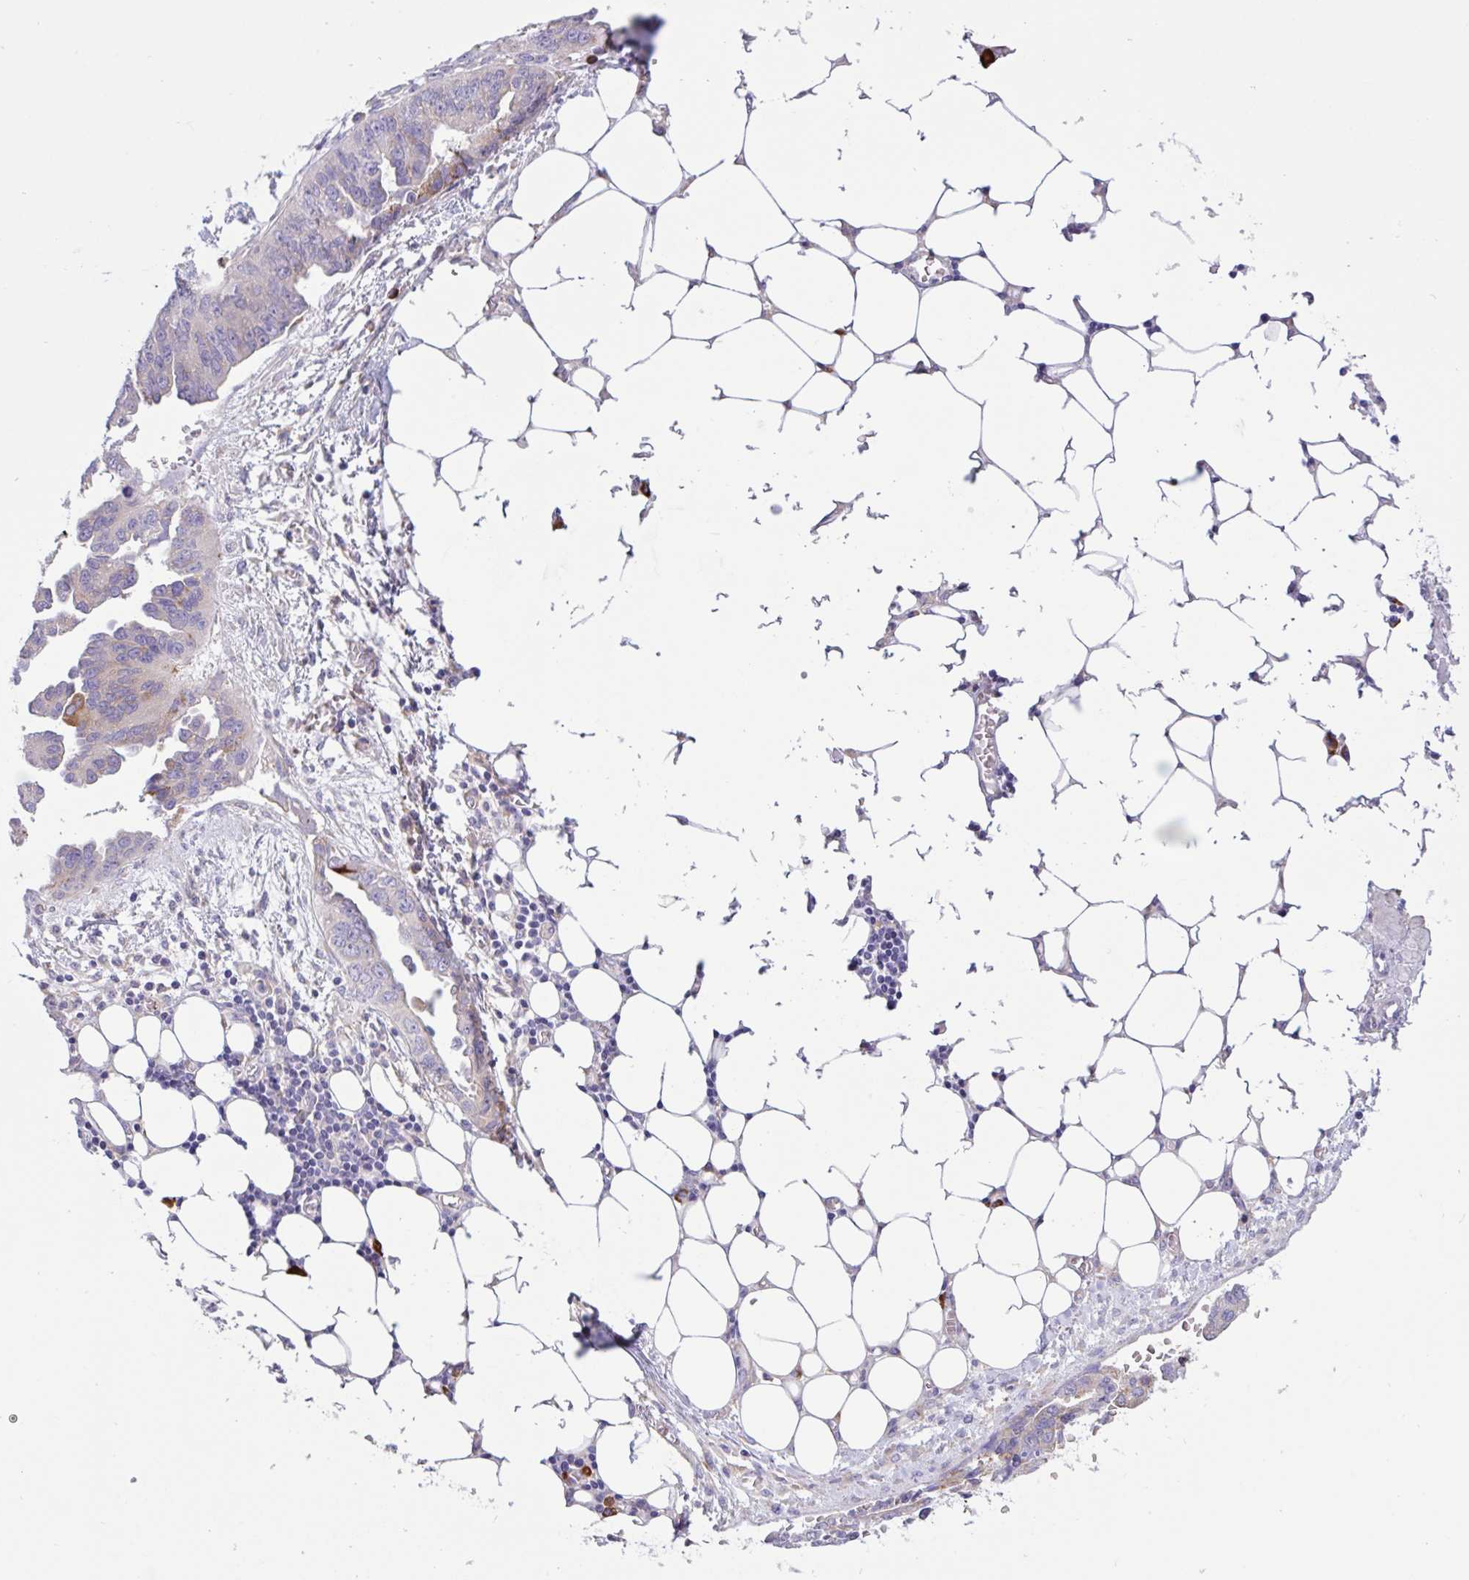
{"staining": {"intensity": "moderate", "quantity": "<25%", "location": "cytoplasmic/membranous"}, "tissue": "ovarian cancer", "cell_type": "Tumor cells", "image_type": "cancer", "snomed": [{"axis": "morphology", "description": "Cystadenocarcinoma, serous, NOS"}, {"axis": "topography", "description": "Ovary"}], "caption": "About <25% of tumor cells in human ovarian cancer exhibit moderate cytoplasmic/membranous protein staining as visualized by brown immunohistochemical staining.", "gene": "DSC3", "patient": {"sex": "female", "age": 75}}